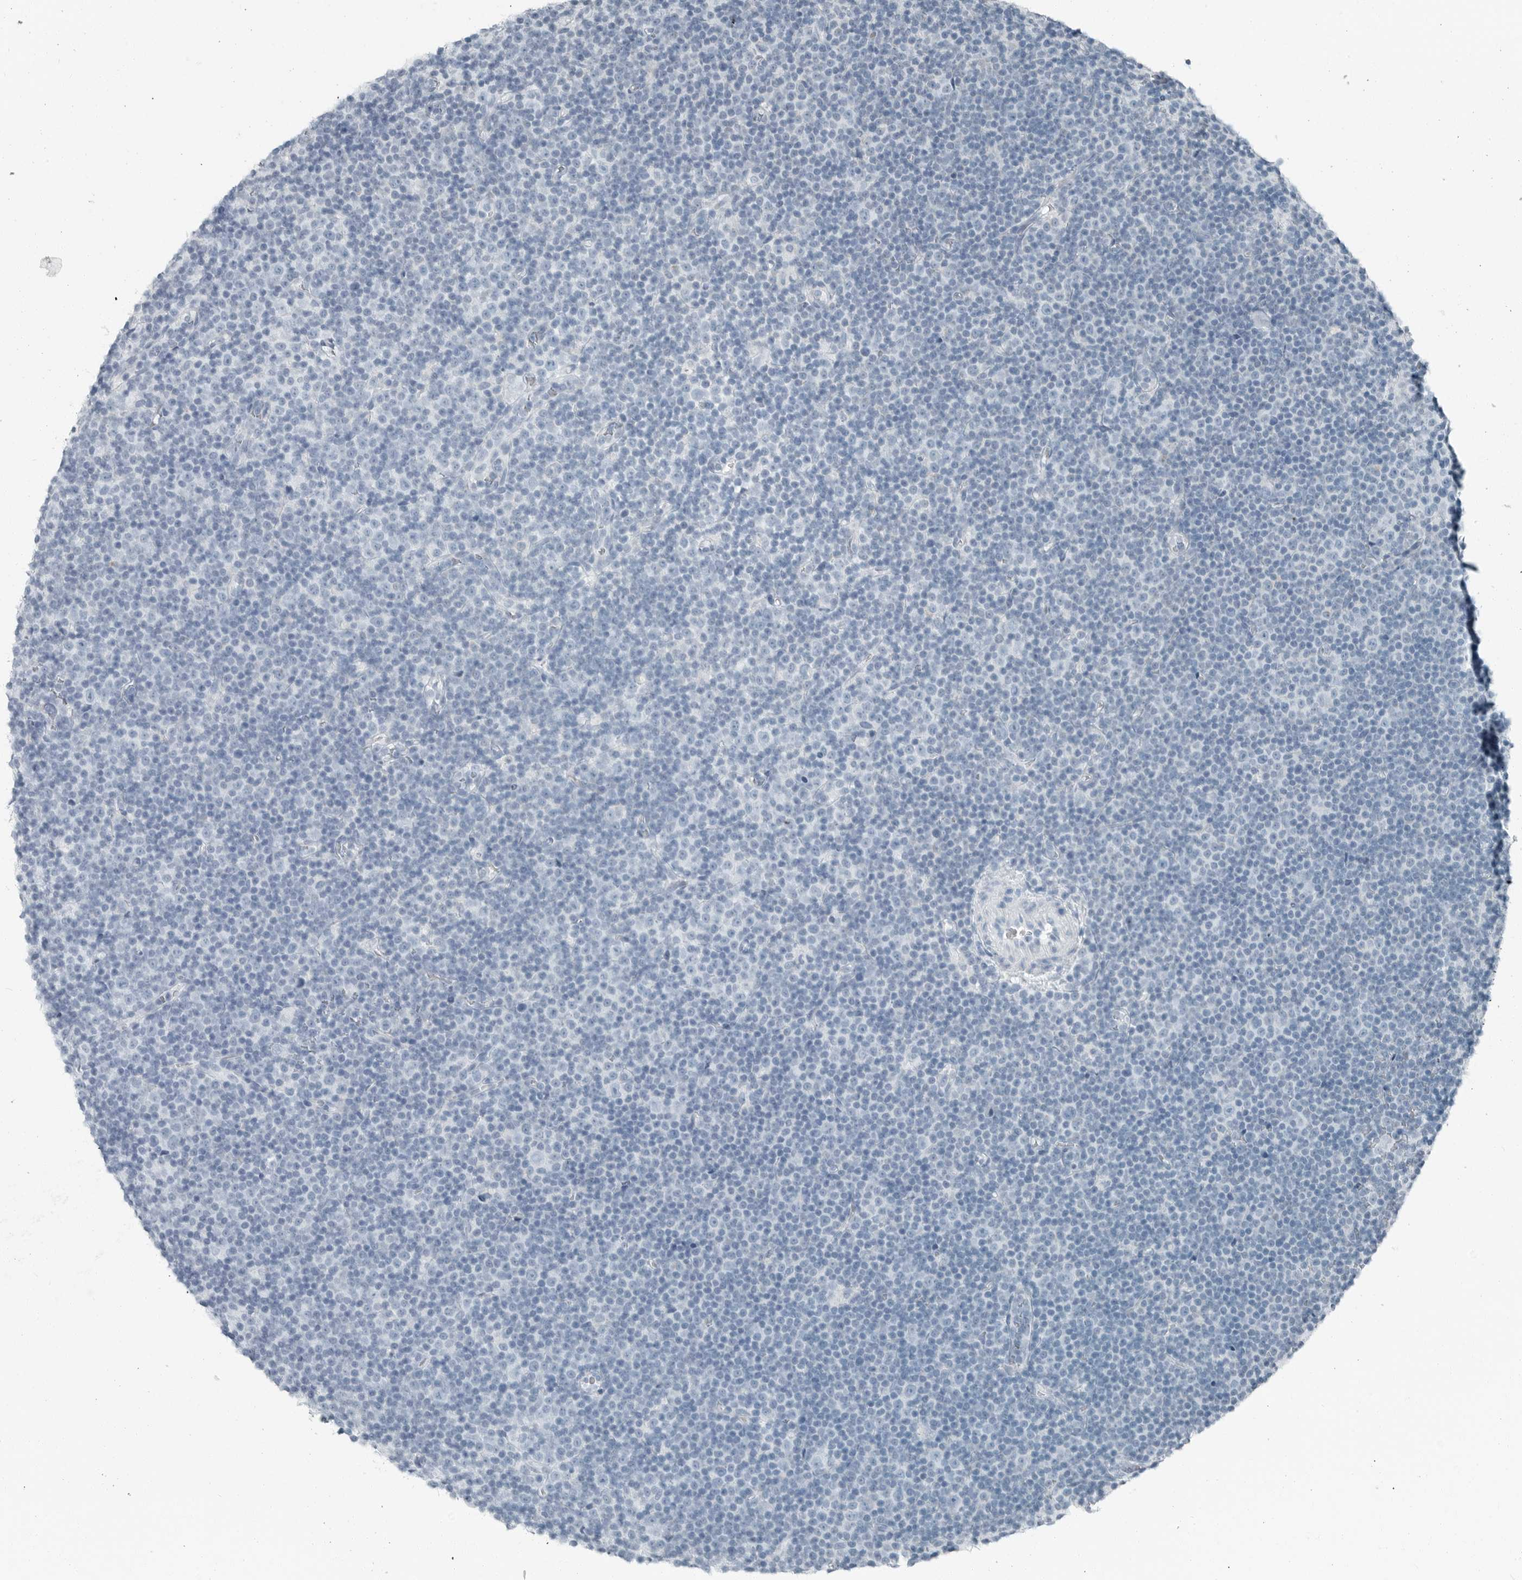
{"staining": {"intensity": "negative", "quantity": "none", "location": "none"}, "tissue": "lymphoma", "cell_type": "Tumor cells", "image_type": "cancer", "snomed": [{"axis": "morphology", "description": "Malignant lymphoma, non-Hodgkin's type, Low grade"}, {"axis": "topography", "description": "Lymph node"}], "caption": "Immunohistochemistry (IHC) photomicrograph of neoplastic tissue: lymphoma stained with DAB exhibits no significant protein staining in tumor cells.", "gene": "ZPBP2", "patient": {"sex": "female", "age": 67}}